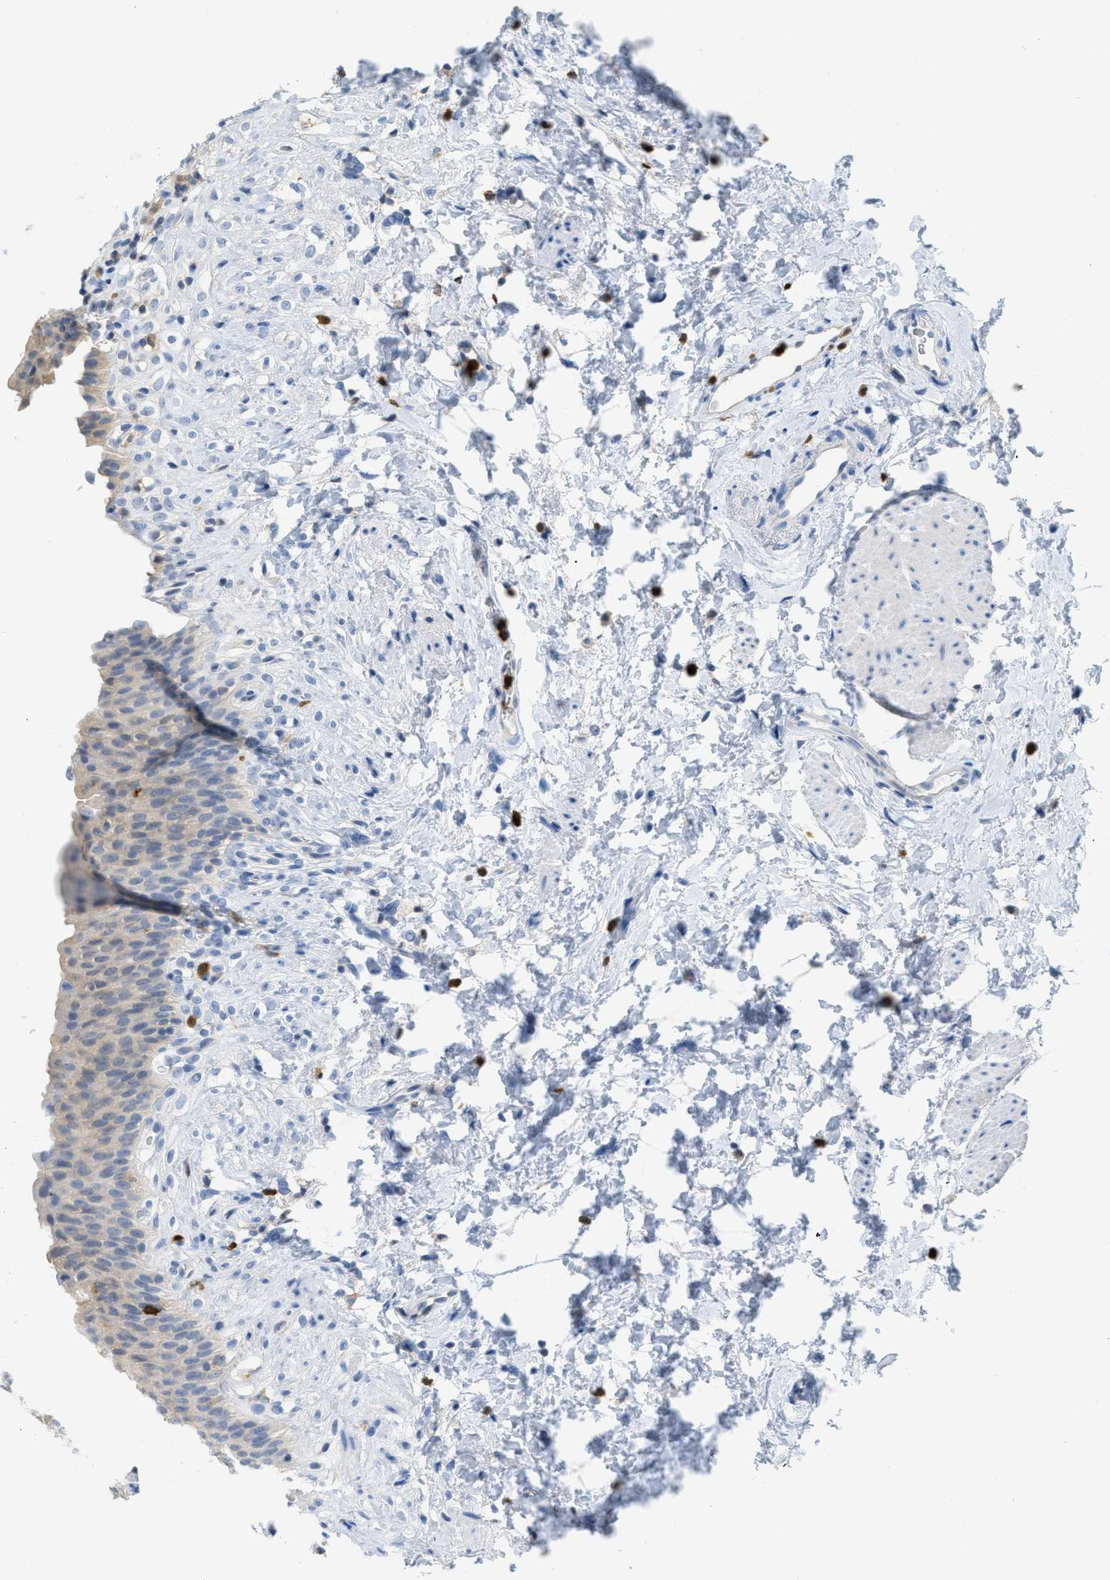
{"staining": {"intensity": "weak", "quantity": "<25%", "location": "cytoplasmic/membranous"}, "tissue": "urinary bladder", "cell_type": "Urothelial cells", "image_type": "normal", "snomed": [{"axis": "morphology", "description": "Normal tissue, NOS"}, {"axis": "topography", "description": "Urinary bladder"}], "caption": "This photomicrograph is of unremarkable urinary bladder stained with IHC to label a protein in brown with the nuclei are counter-stained blue. There is no positivity in urothelial cells. (Brightfield microscopy of DAB immunohistochemistry at high magnification).", "gene": "SERPINB1", "patient": {"sex": "female", "age": 79}}